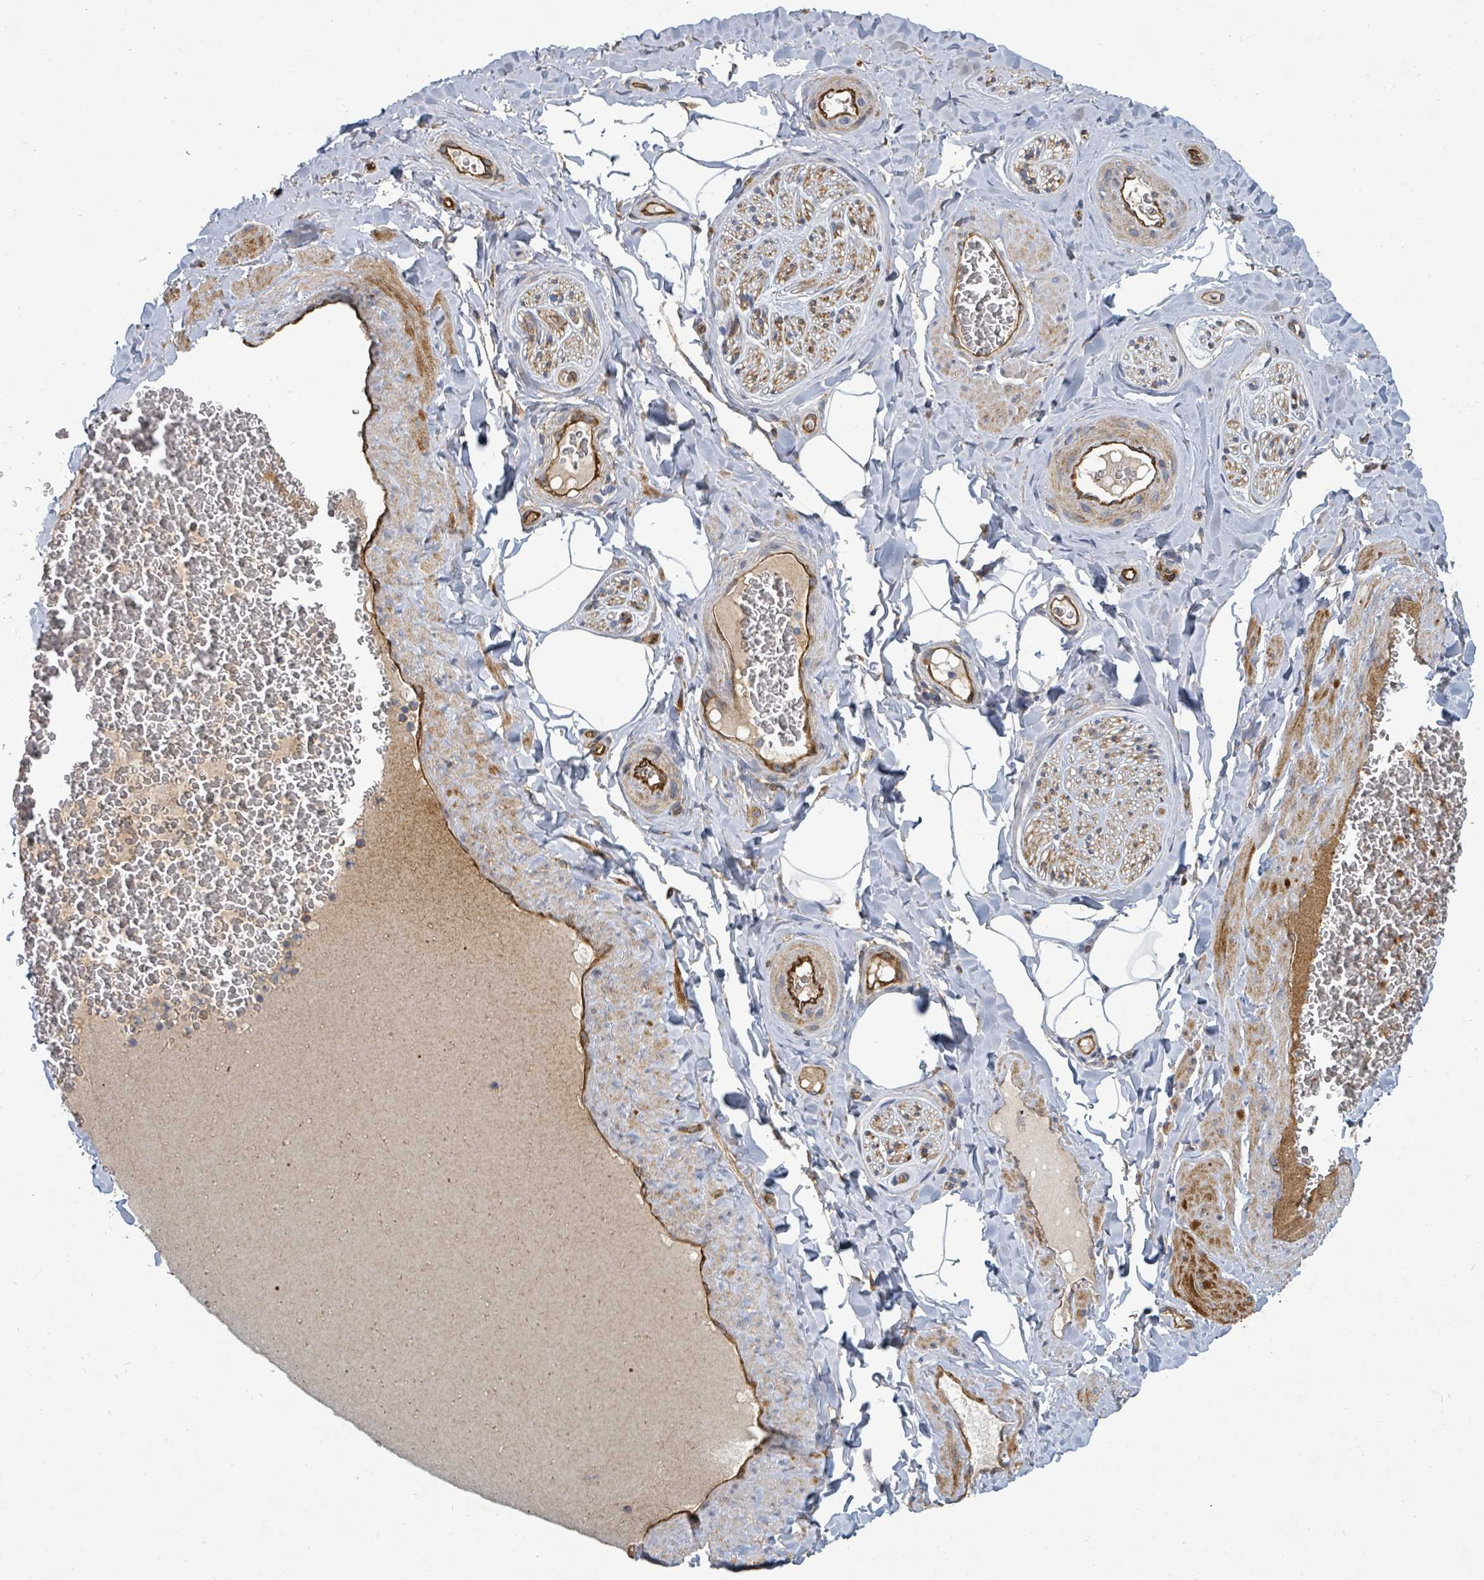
{"staining": {"intensity": "negative", "quantity": "none", "location": "none"}, "tissue": "adipose tissue", "cell_type": "Adipocytes", "image_type": "normal", "snomed": [{"axis": "morphology", "description": "Normal tissue, NOS"}, {"axis": "topography", "description": "Soft tissue"}, {"axis": "topography", "description": "Adipose tissue"}, {"axis": "topography", "description": "Vascular tissue"}, {"axis": "topography", "description": "Peripheral nerve tissue"}], "caption": "IHC micrograph of normal adipose tissue stained for a protein (brown), which displays no positivity in adipocytes. (DAB (3,3'-diaminobenzidine) IHC with hematoxylin counter stain).", "gene": "IFIT1", "patient": {"sex": "male", "age": 46}}